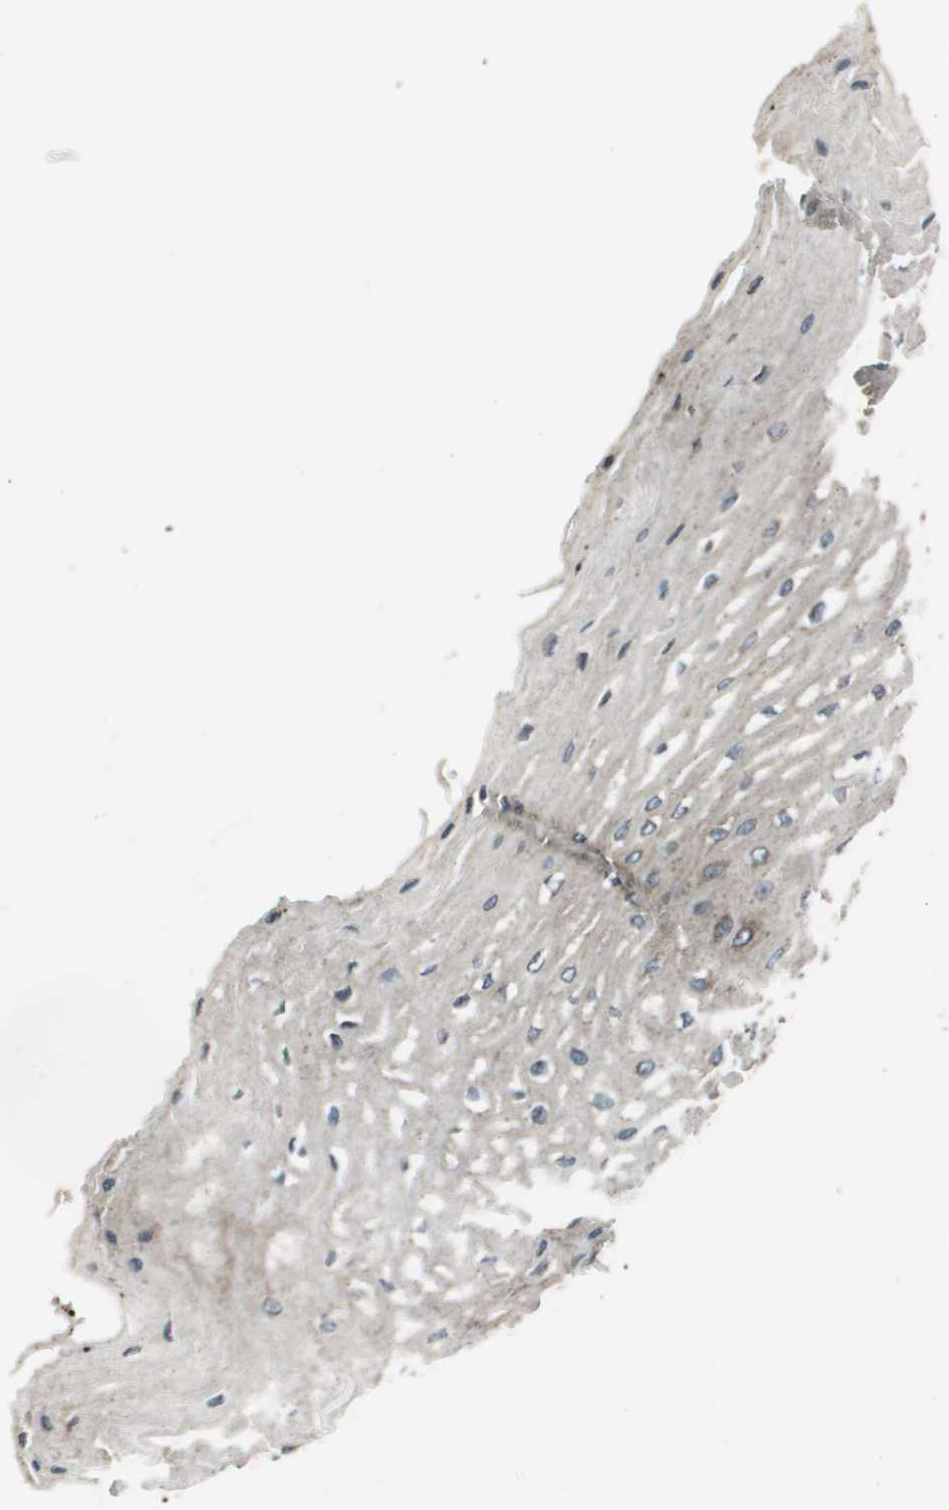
{"staining": {"intensity": "moderate", "quantity": "25%-75%", "location": "cytoplasmic/membranous"}, "tissue": "esophagus", "cell_type": "Squamous epithelial cells", "image_type": "normal", "snomed": [{"axis": "morphology", "description": "Normal tissue, NOS"}, {"axis": "topography", "description": "Esophagus"}], "caption": "This photomicrograph exhibits immunohistochemistry staining of normal human esophagus, with medium moderate cytoplasmic/membranous positivity in about 25%-75% of squamous epithelial cells.", "gene": "GOSR2", "patient": {"sex": "male", "age": 54}}